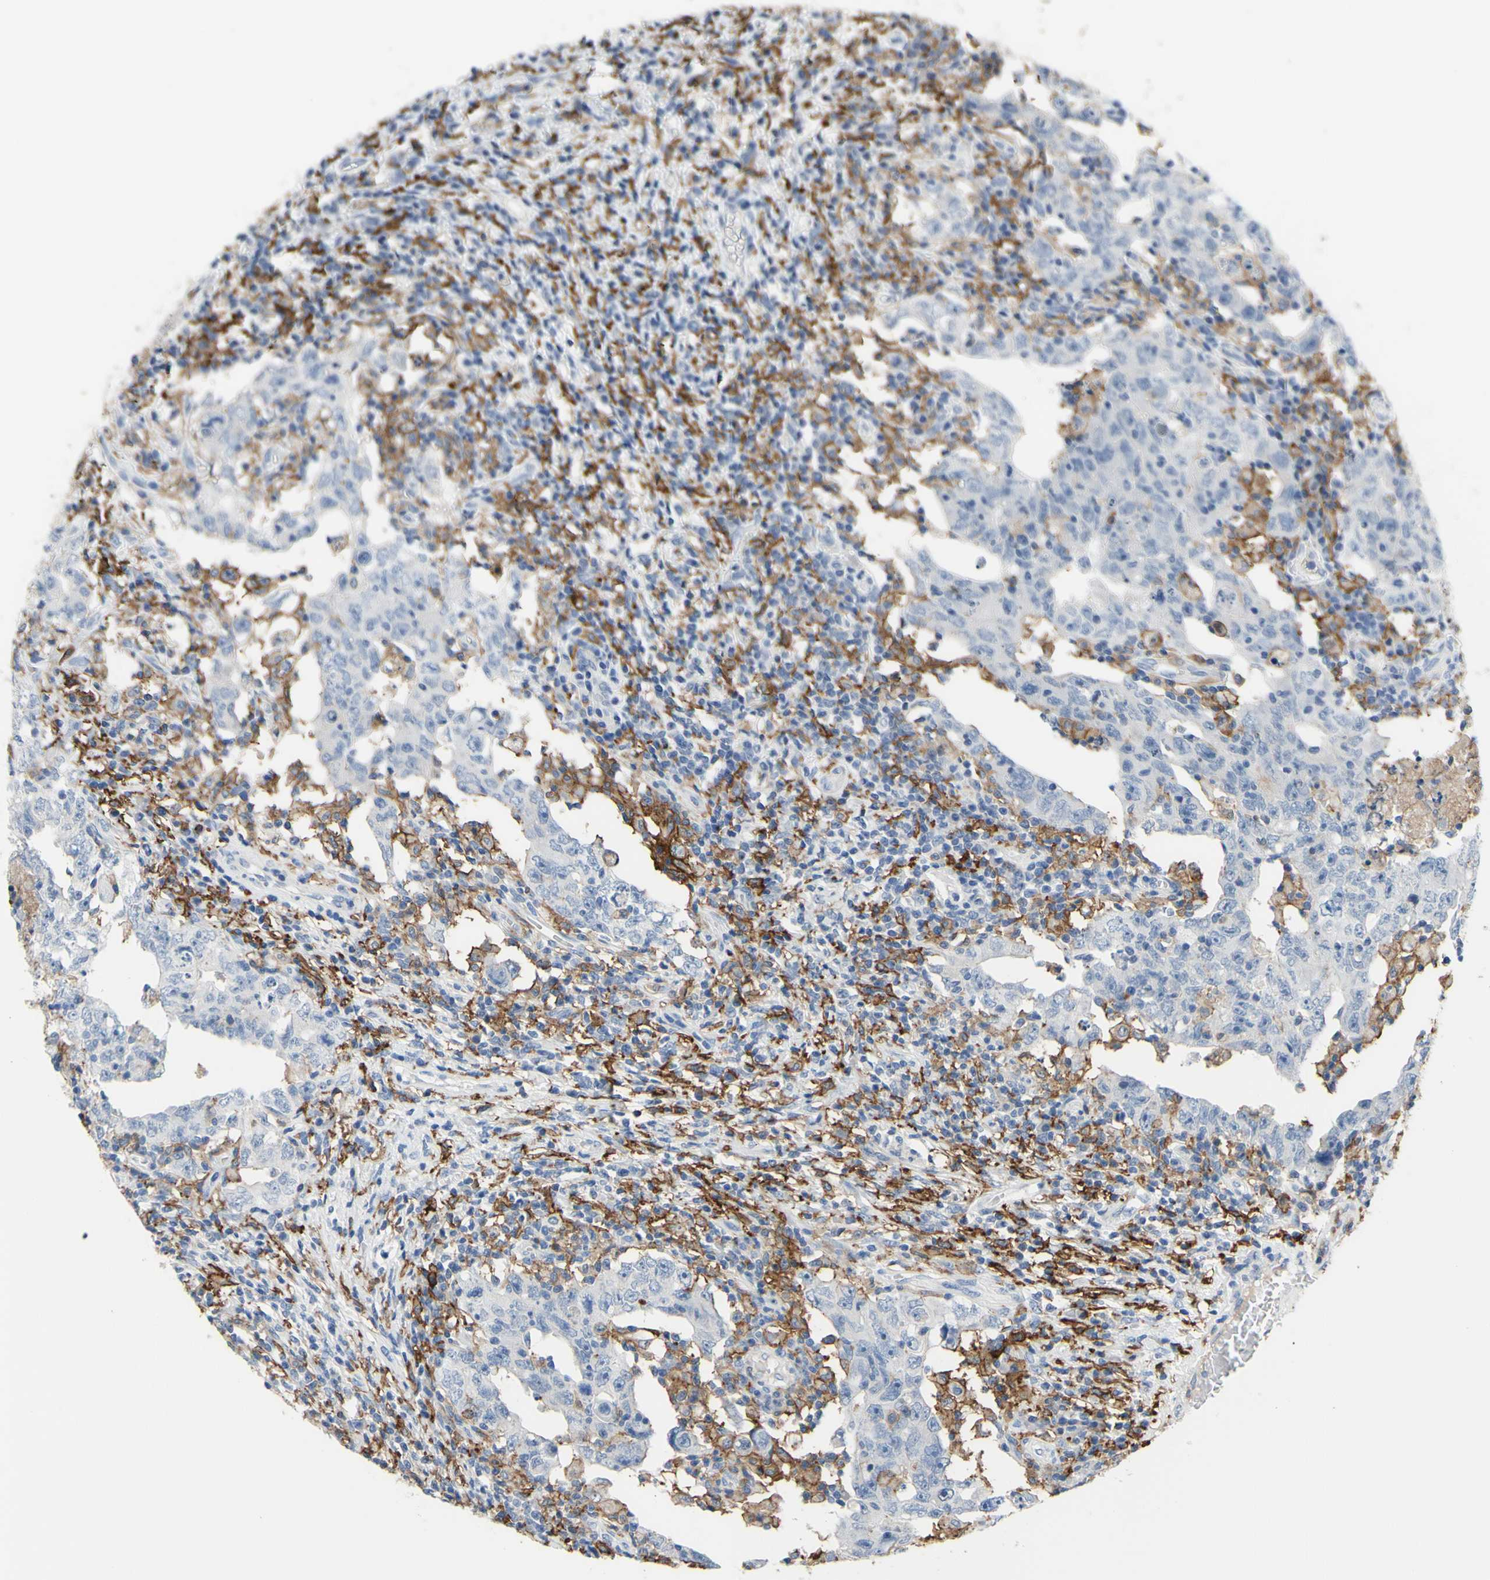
{"staining": {"intensity": "negative", "quantity": "none", "location": "none"}, "tissue": "testis cancer", "cell_type": "Tumor cells", "image_type": "cancer", "snomed": [{"axis": "morphology", "description": "Carcinoma, Embryonal, NOS"}, {"axis": "topography", "description": "Testis"}], "caption": "Testis cancer stained for a protein using immunohistochemistry (IHC) displays no positivity tumor cells.", "gene": "FCGR2A", "patient": {"sex": "male", "age": 26}}